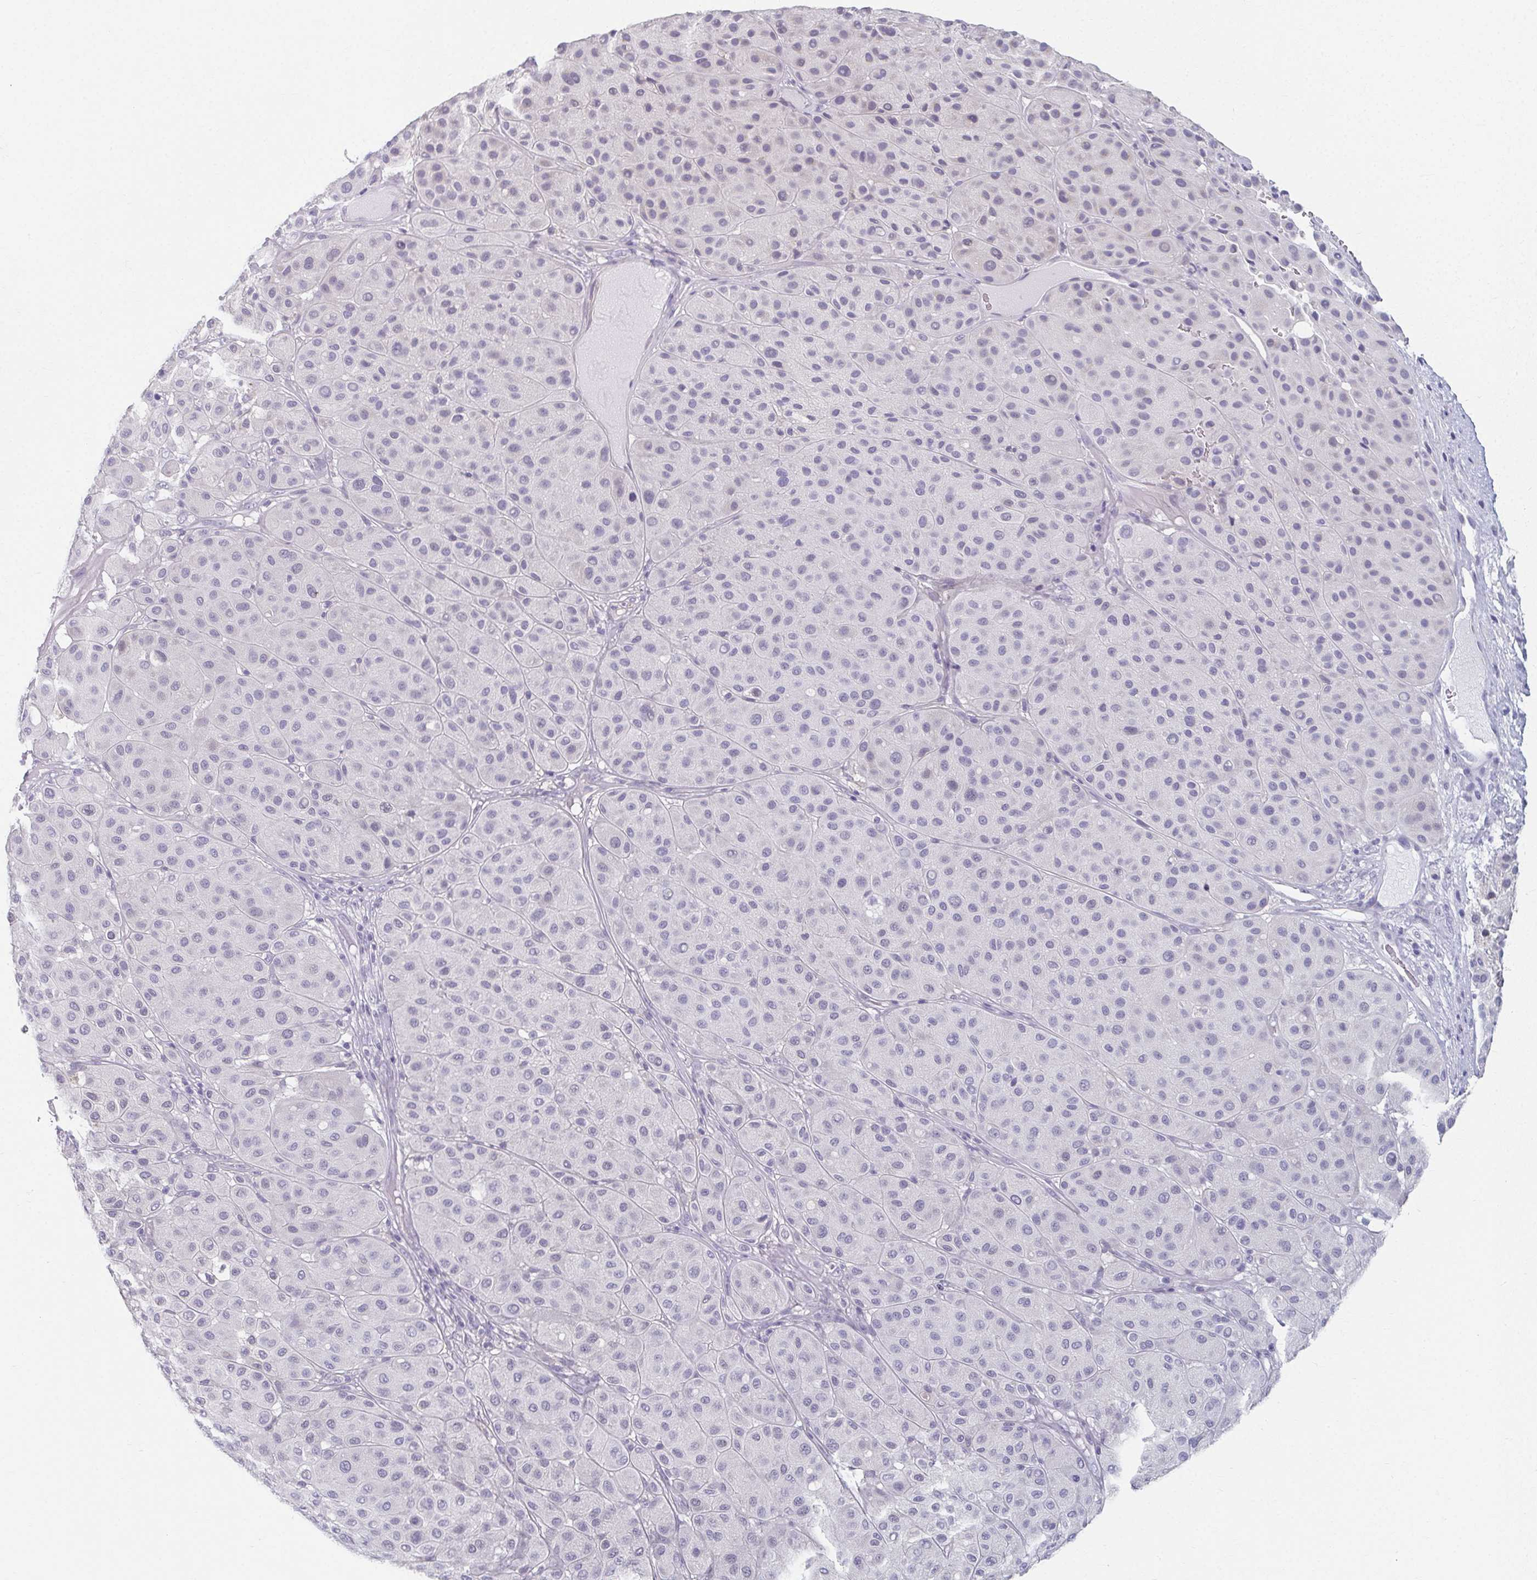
{"staining": {"intensity": "negative", "quantity": "none", "location": "none"}, "tissue": "melanoma", "cell_type": "Tumor cells", "image_type": "cancer", "snomed": [{"axis": "morphology", "description": "Malignant melanoma, Metastatic site"}, {"axis": "topography", "description": "Smooth muscle"}], "caption": "DAB (3,3'-diaminobenzidine) immunohistochemical staining of human malignant melanoma (metastatic site) reveals no significant staining in tumor cells. Nuclei are stained in blue.", "gene": "CAMKV", "patient": {"sex": "male", "age": 41}}